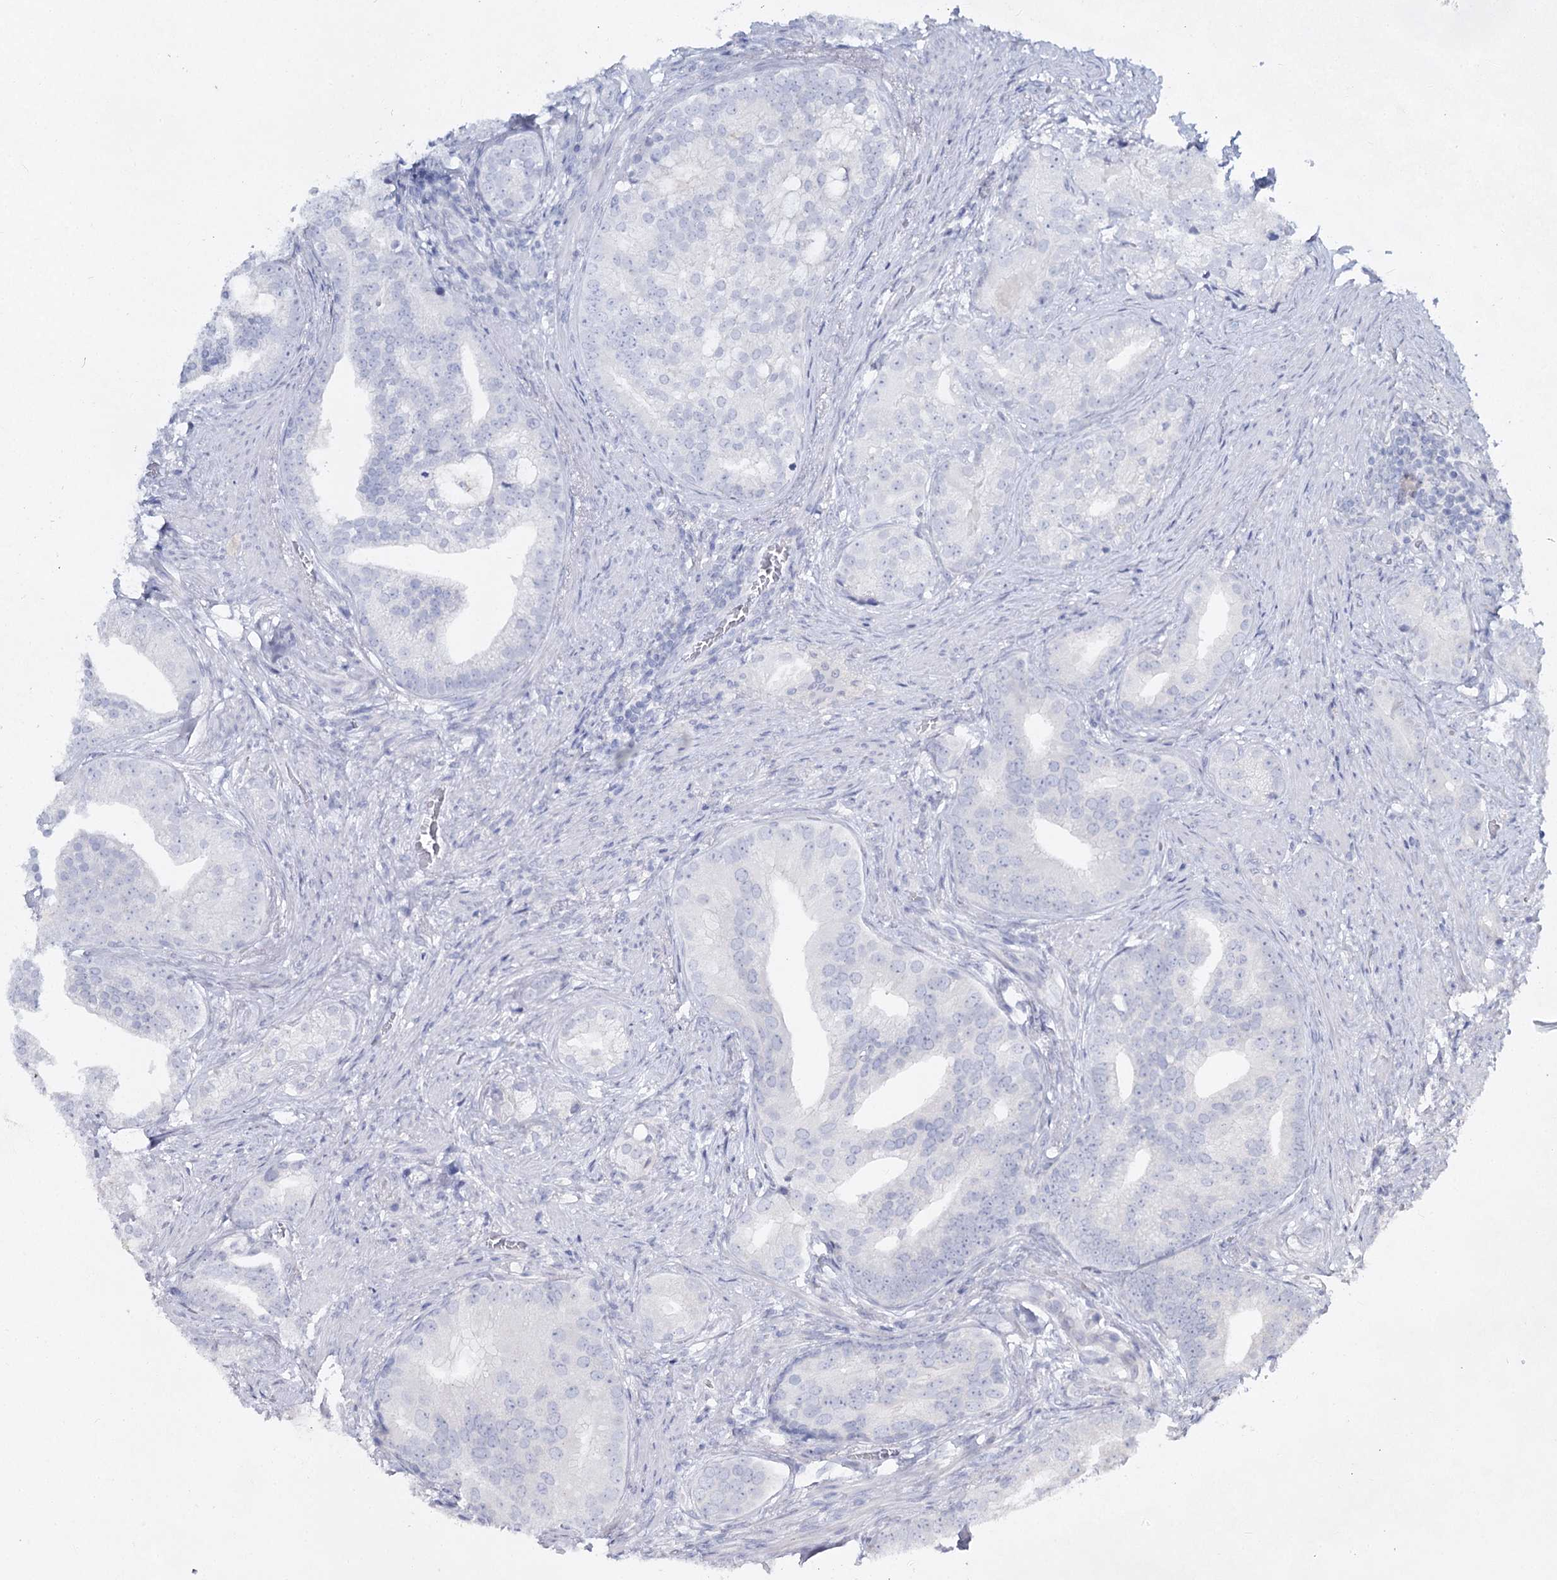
{"staining": {"intensity": "negative", "quantity": "none", "location": "none"}, "tissue": "prostate cancer", "cell_type": "Tumor cells", "image_type": "cancer", "snomed": [{"axis": "morphology", "description": "Adenocarcinoma, Low grade"}, {"axis": "topography", "description": "Prostate"}], "caption": "DAB (3,3'-diaminobenzidine) immunohistochemical staining of human prostate low-grade adenocarcinoma demonstrates no significant positivity in tumor cells.", "gene": "SLC17A2", "patient": {"sex": "male", "age": 71}}